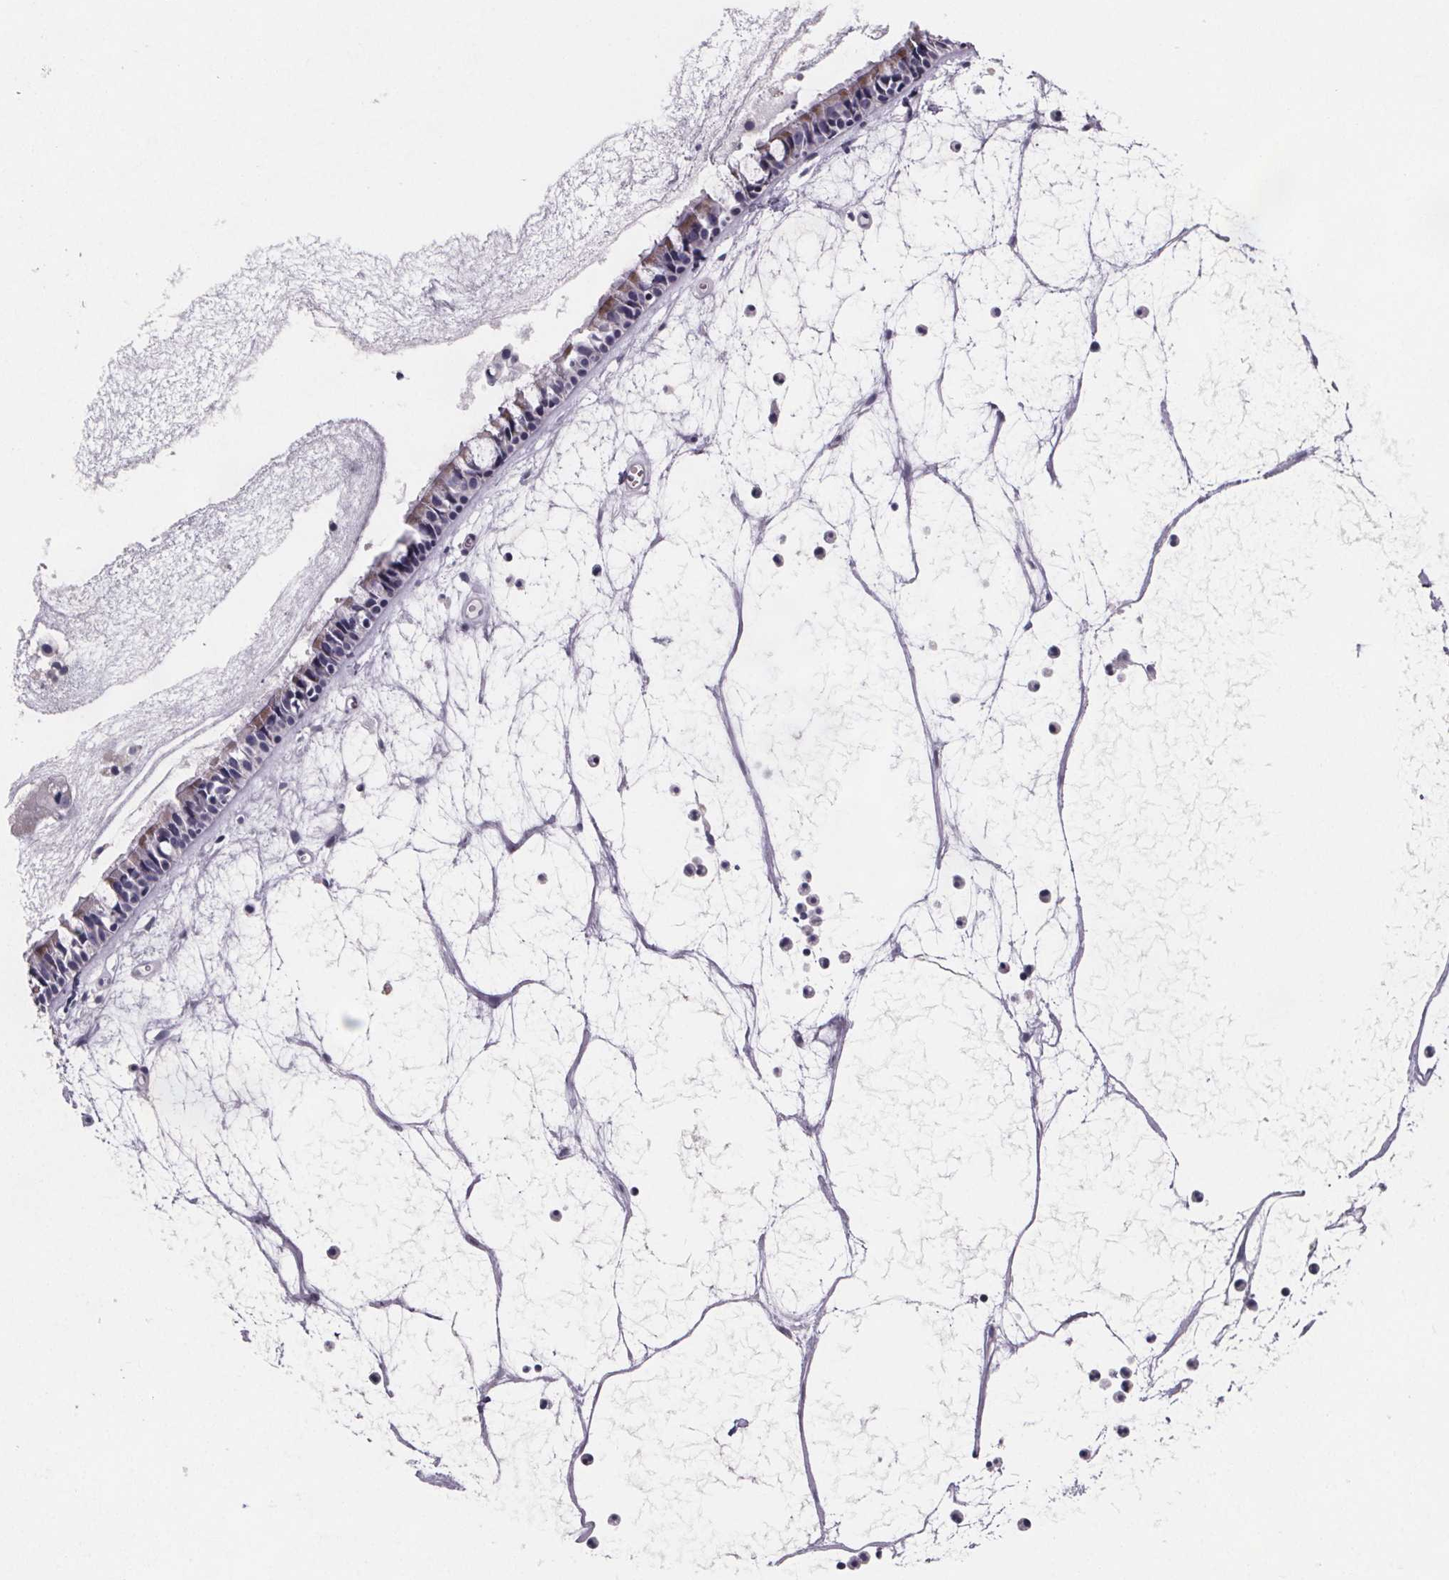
{"staining": {"intensity": "weak", "quantity": "<25%", "location": "cytoplasmic/membranous"}, "tissue": "nasopharynx", "cell_type": "Respiratory epithelial cells", "image_type": "normal", "snomed": [{"axis": "morphology", "description": "Normal tissue, NOS"}, {"axis": "topography", "description": "Nasopharynx"}], "caption": "IHC histopathology image of normal nasopharynx stained for a protein (brown), which demonstrates no expression in respiratory epithelial cells.", "gene": "PAH", "patient": {"sex": "male", "age": 31}}